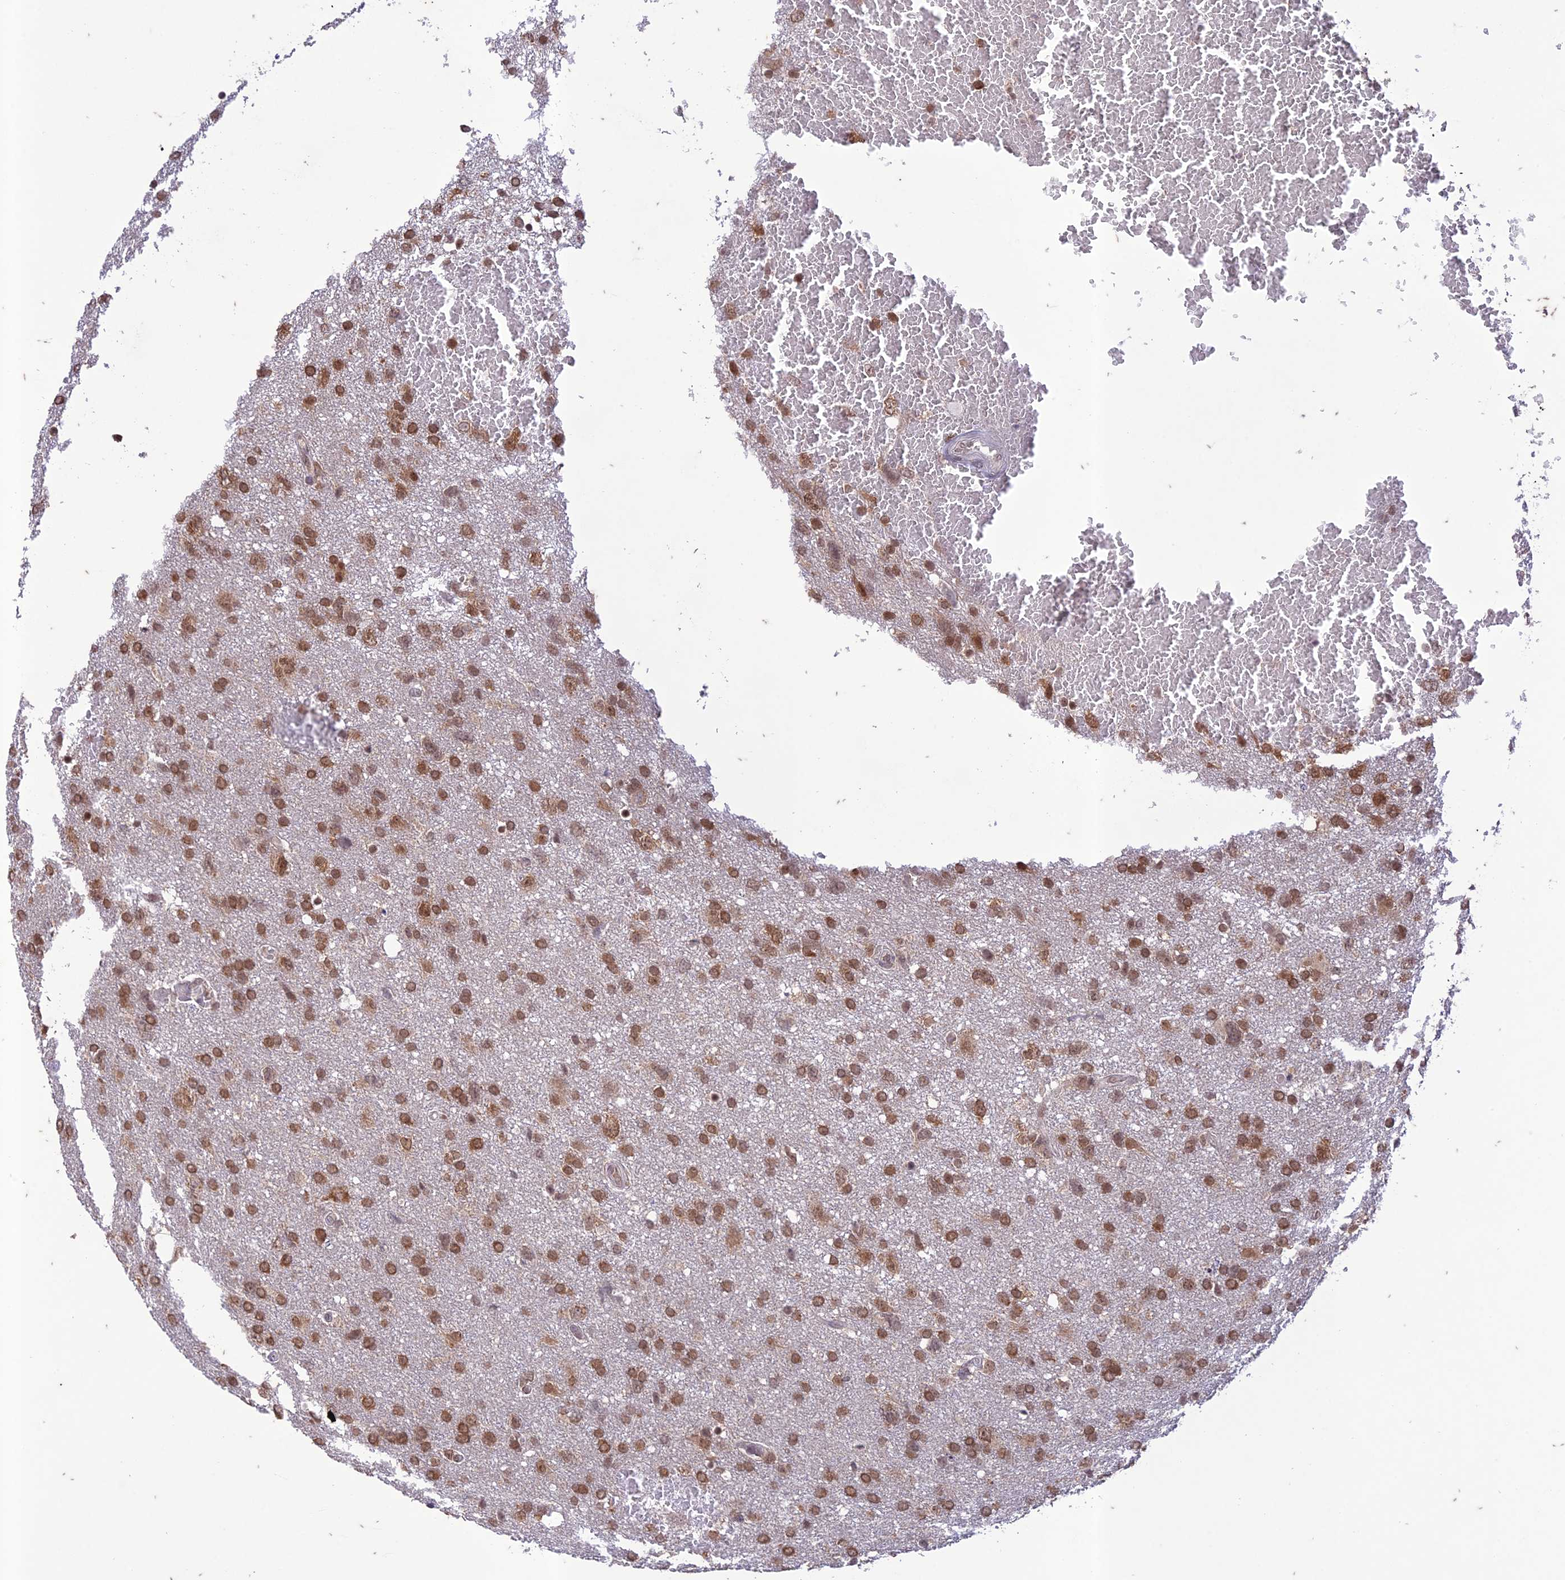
{"staining": {"intensity": "moderate", "quantity": ">75%", "location": "nuclear"}, "tissue": "glioma", "cell_type": "Tumor cells", "image_type": "cancer", "snomed": [{"axis": "morphology", "description": "Glioma, malignant, High grade"}, {"axis": "topography", "description": "Brain"}], "caption": "This histopathology image displays immunohistochemistry staining of glioma, with medium moderate nuclear expression in approximately >75% of tumor cells.", "gene": "POP4", "patient": {"sex": "male", "age": 61}}